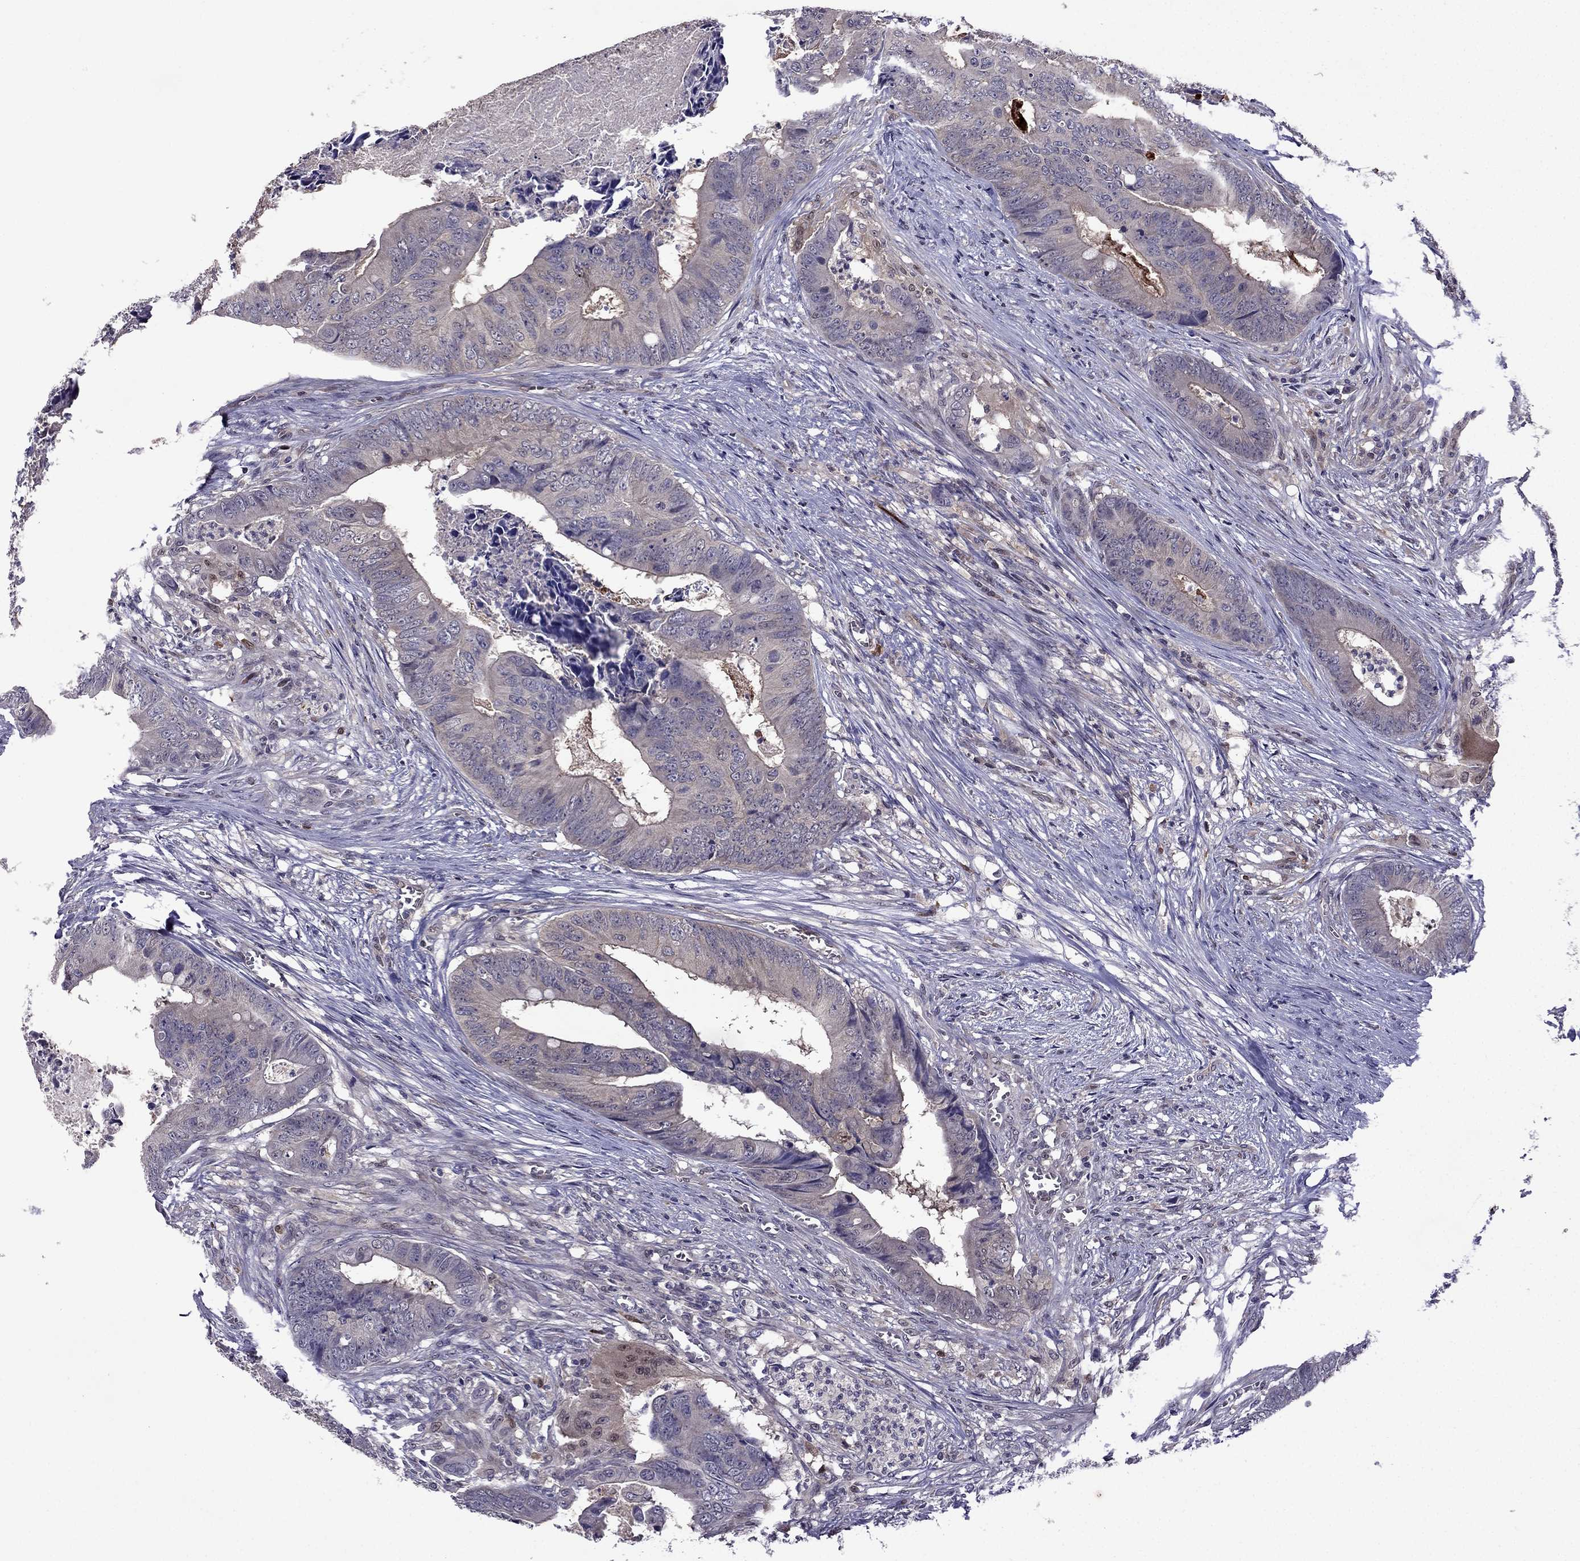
{"staining": {"intensity": "negative", "quantity": "none", "location": "none"}, "tissue": "colorectal cancer", "cell_type": "Tumor cells", "image_type": "cancer", "snomed": [{"axis": "morphology", "description": "Adenocarcinoma, NOS"}, {"axis": "topography", "description": "Colon"}], "caption": "A photomicrograph of human colorectal cancer (adenocarcinoma) is negative for staining in tumor cells.", "gene": "CDK5", "patient": {"sex": "male", "age": 84}}